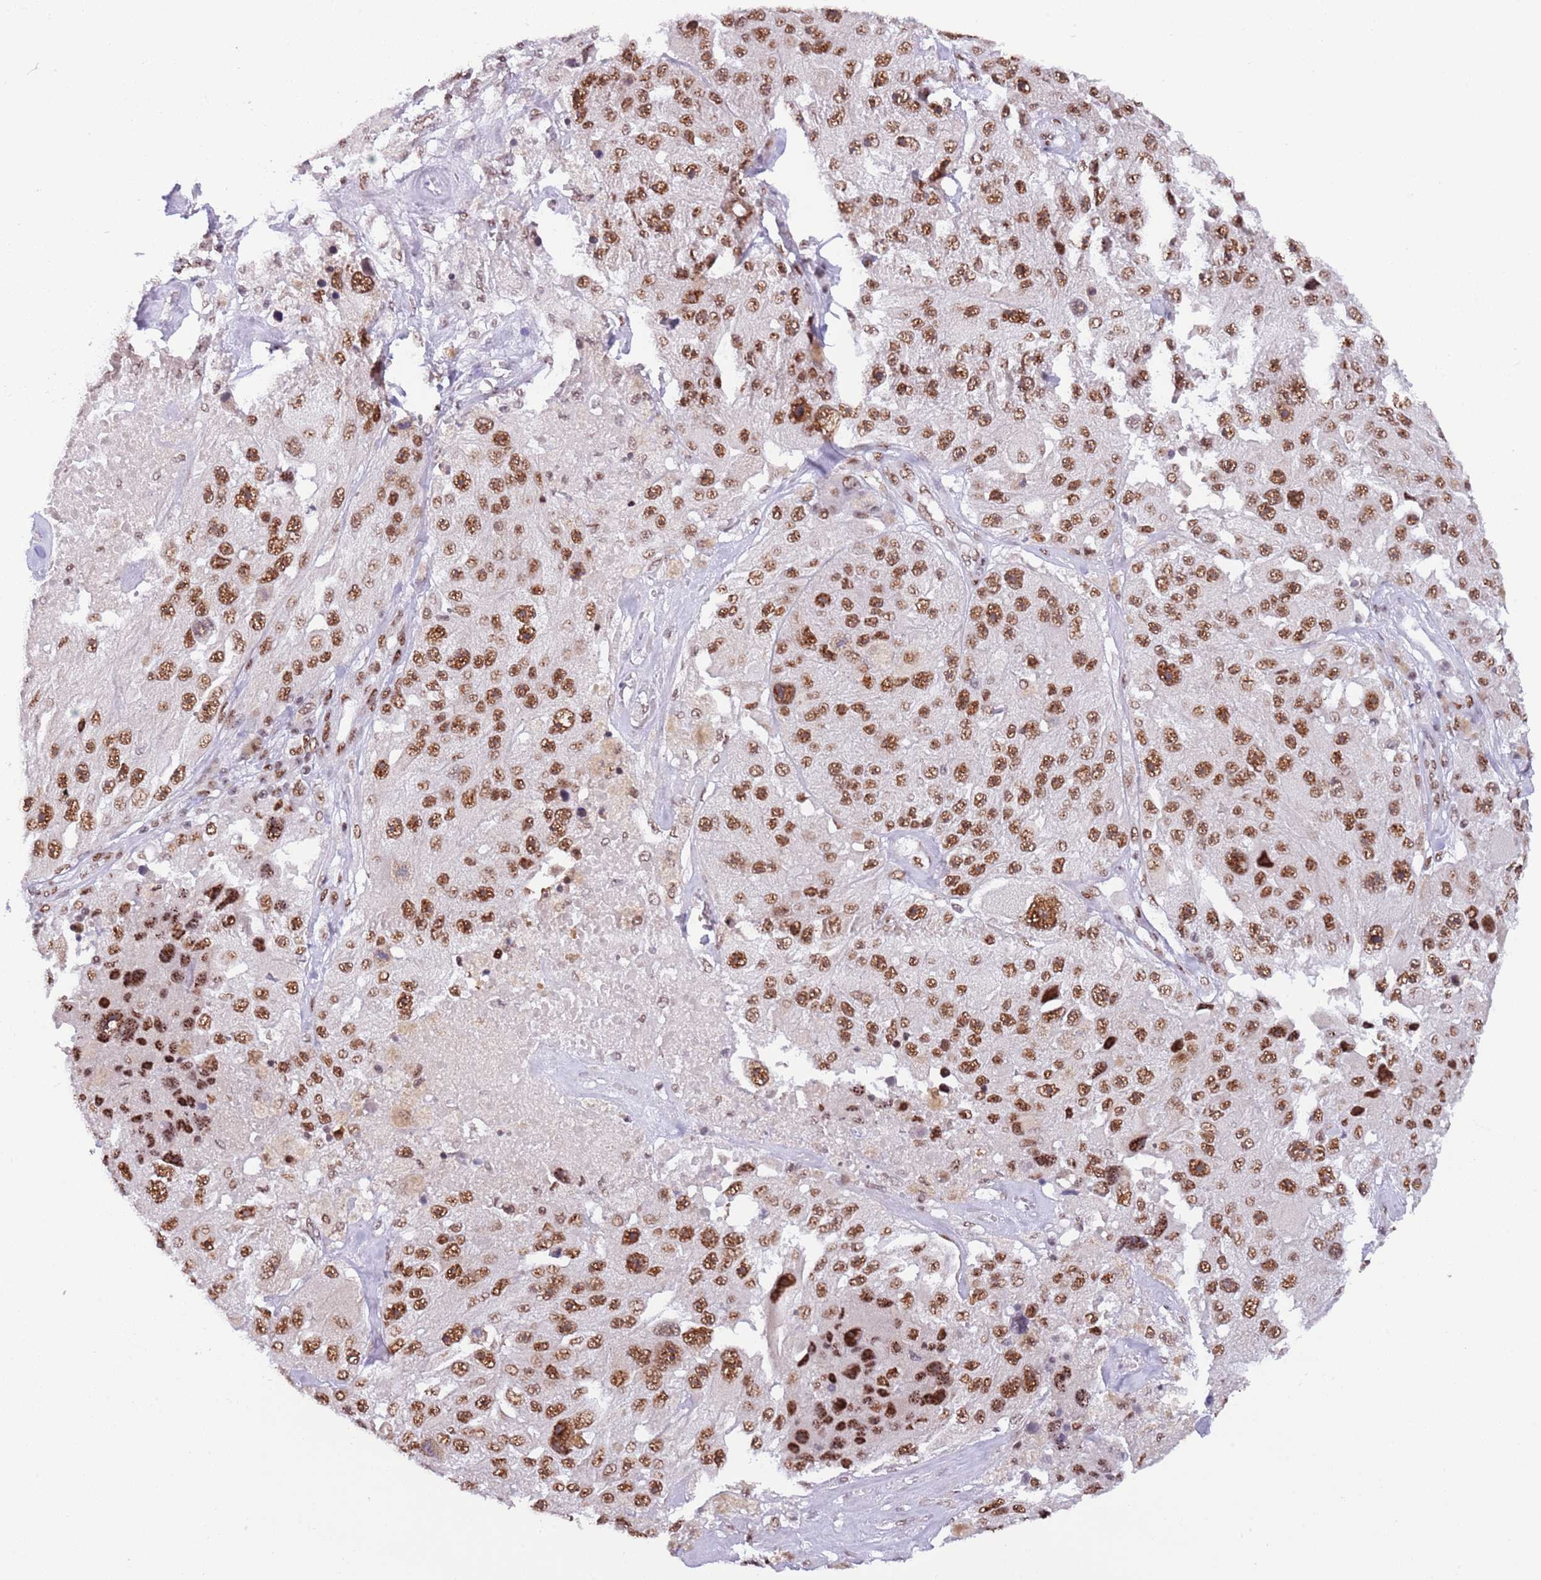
{"staining": {"intensity": "moderate", "quantity": ">75%", "location": "nuclear"}, "tissue": "melanoma", "cell_type": "Tumor cells", "image_type": "cancer", "snomed": [{"axis": "morphology", "description": "Malignant melanoma, Metastatic site"}, {"axis": "topography", "description": "Lymph node"}], "caption": "Melanoma tissue demonstrates moderate nuclear positivity in about >75% of tumor cells, visualized by immunohistochemistry.", "gene": "SF3A2", "patient": {"sex": "male", "age": 62}}